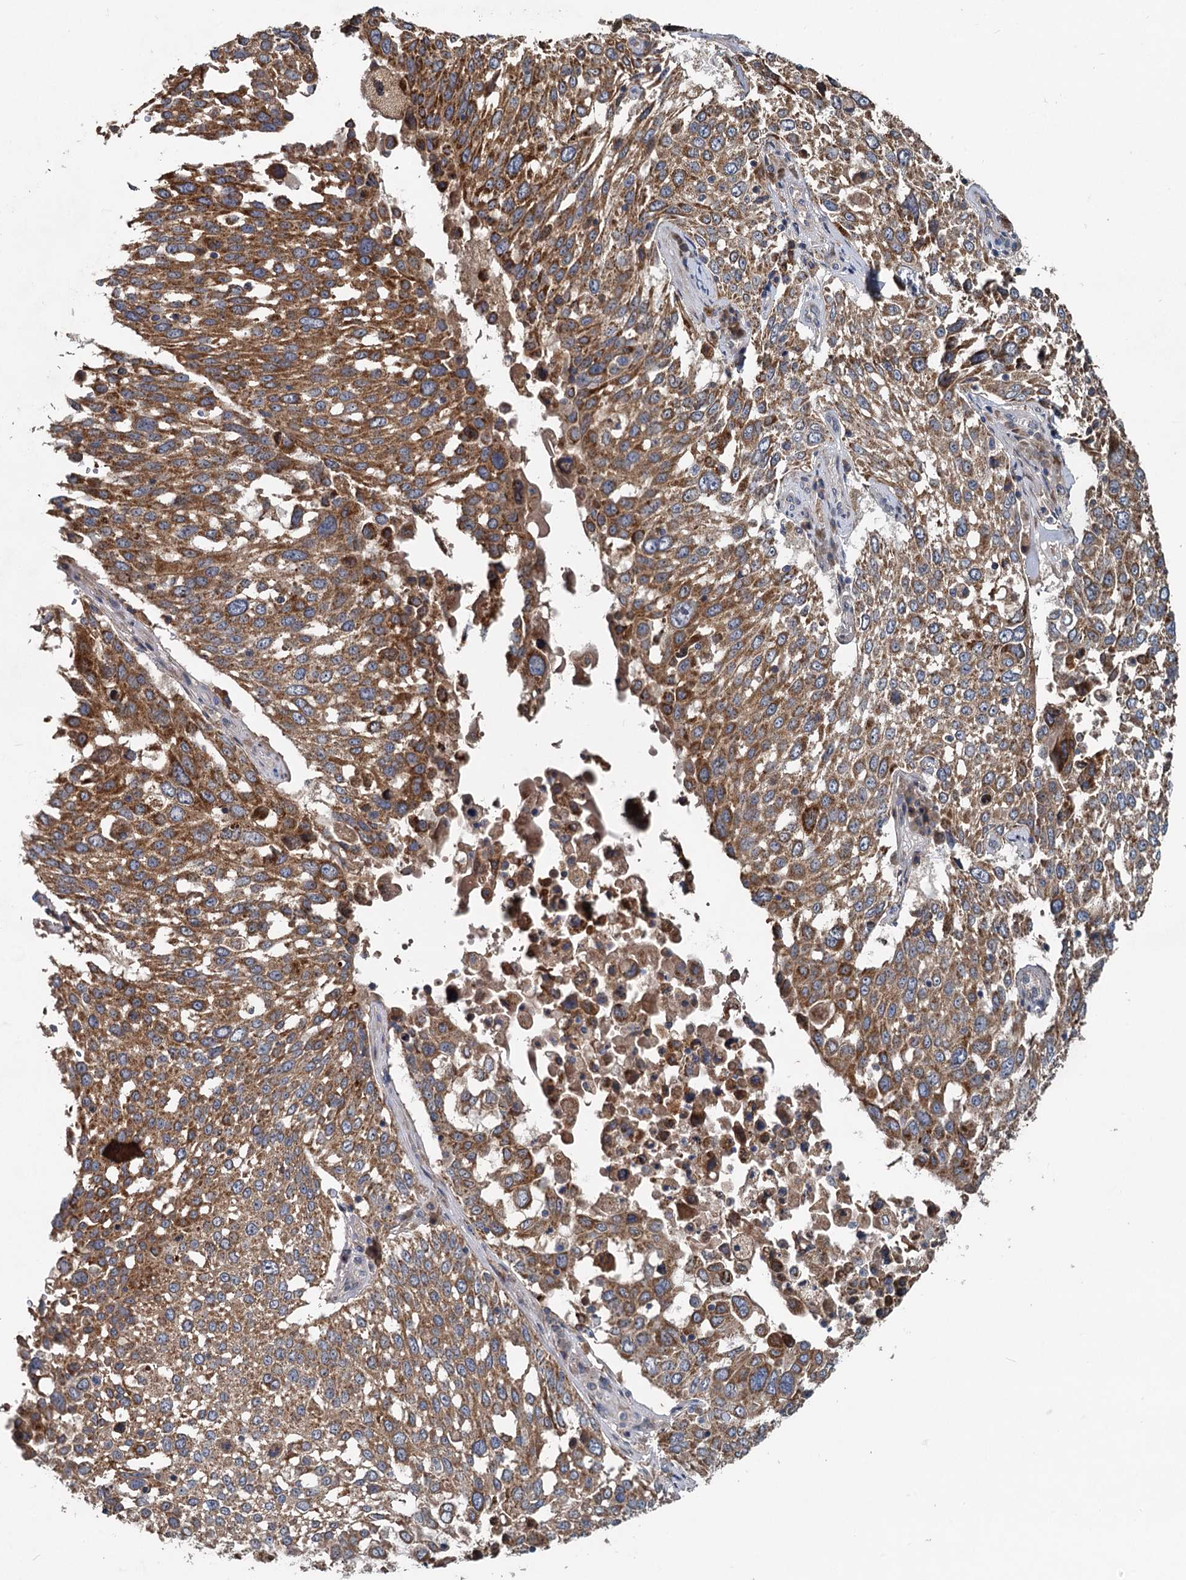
{"staining": {"intensity": "moderate", "quantity": ">75%", "location": "cytoplasmic/membranous"}, "tissue": "lung cancer", "cell_type": "Tumor cells", "image_type": "cancer", "snomed": [{"axis": "morphology", "description": "Squamous cell carcinoma, NOS"}, {"axis": "topography", "description": "Lung"}], "caption": "Immunohistochemistry of human lung cancer reveals medium levels of moderate cytoplasmic/membranous positivity in about >75% of tumor cells.", "gene": "OTUB1", "patient": {"sex": "male", "age": 65}}